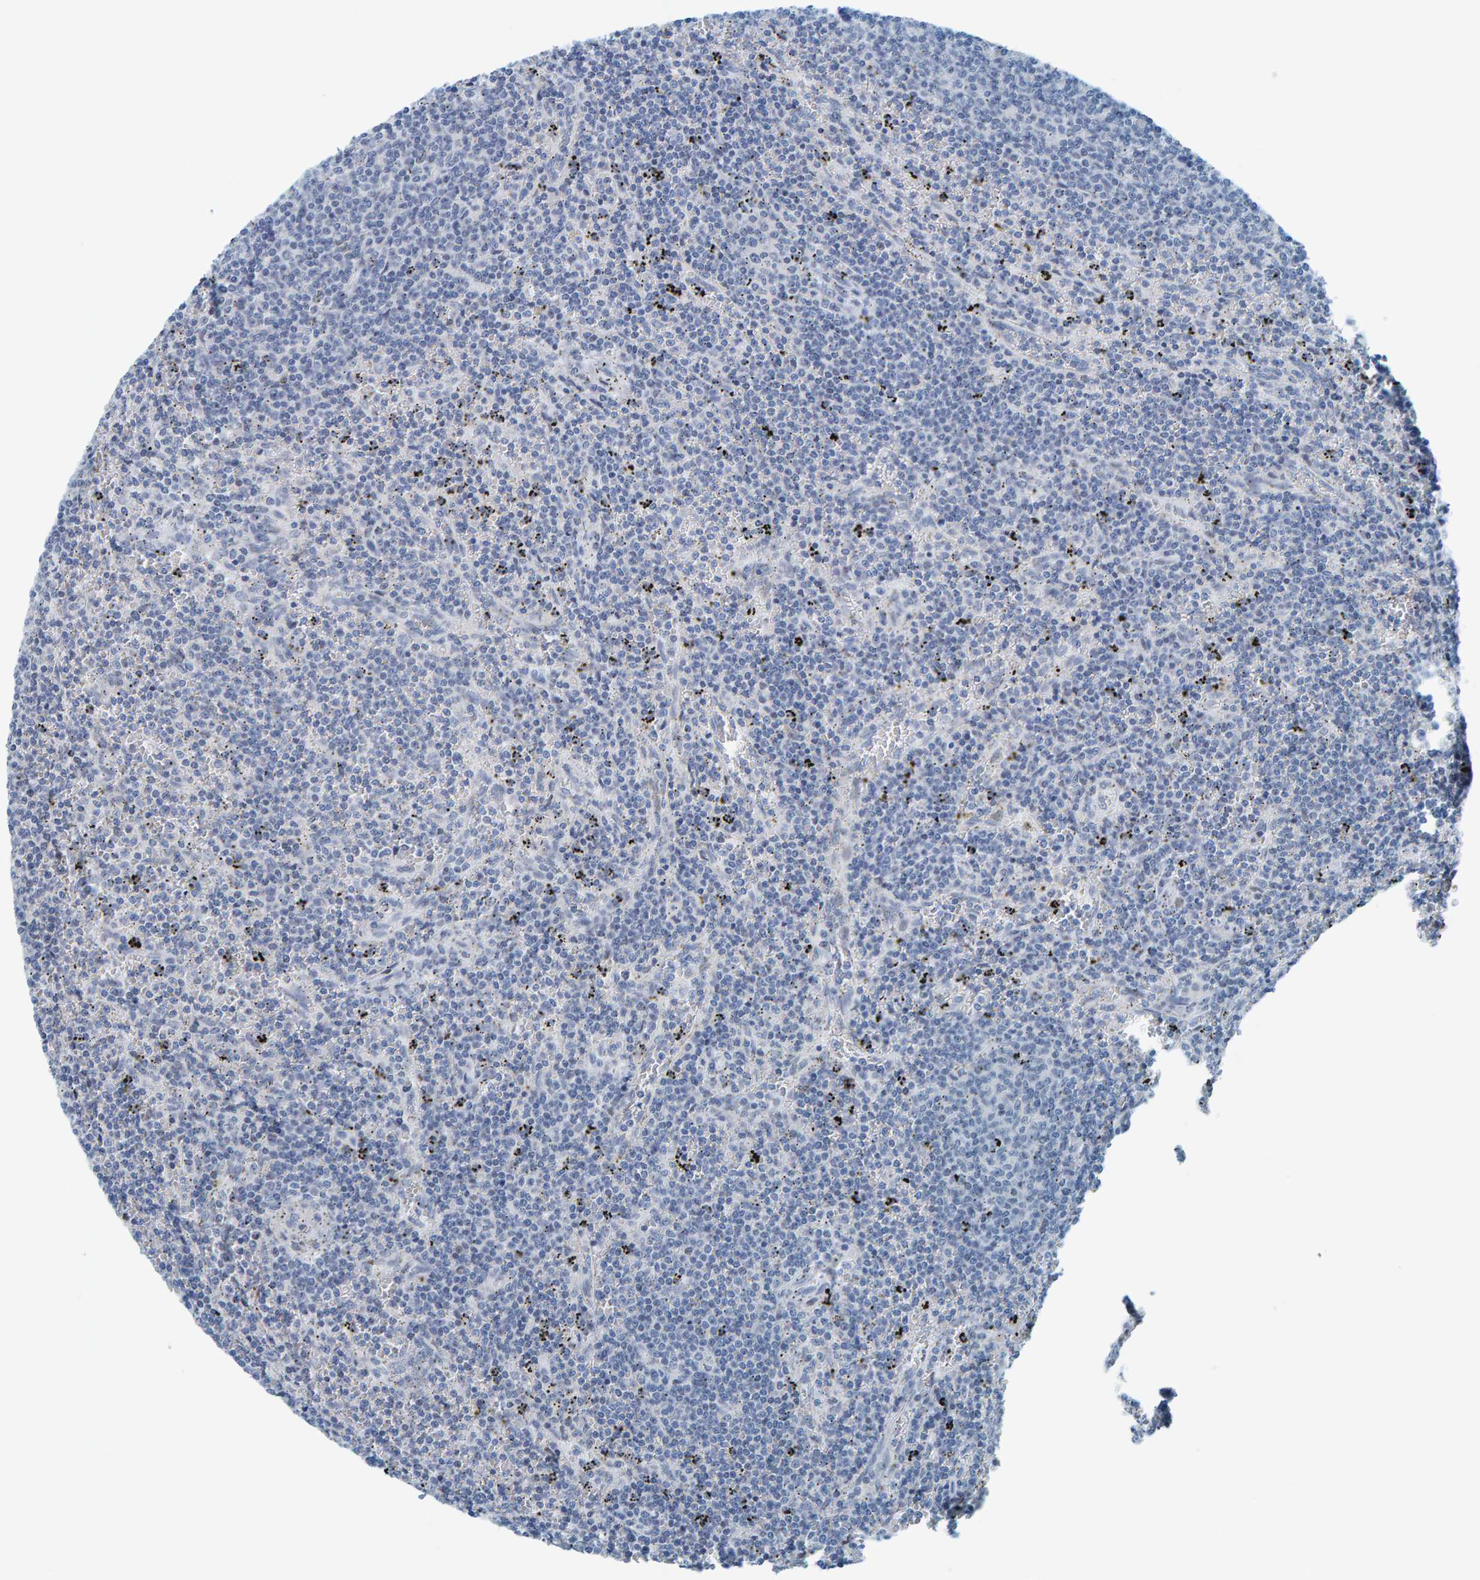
{"staining": {"intensity": "negative", "quantity": "none", "location": "none"}, "tissue": "lymphoma", "cell_type": "Tumor cells", "image_type": "cancer", "snomed": [{"axis": "morphology", "description": "Malignant lymphoma, non-Hodgkin's type, Low grade"}, {"axis": "topography", "description": "Spleen"}], "caption": "Protein analysis of malignant lymphoma, non-Hodgkin's type (low-grade) demonstrates no significant expression in tumor cells.", "gene": "CNP", "patient": {"sex": "female", "age": 50}}